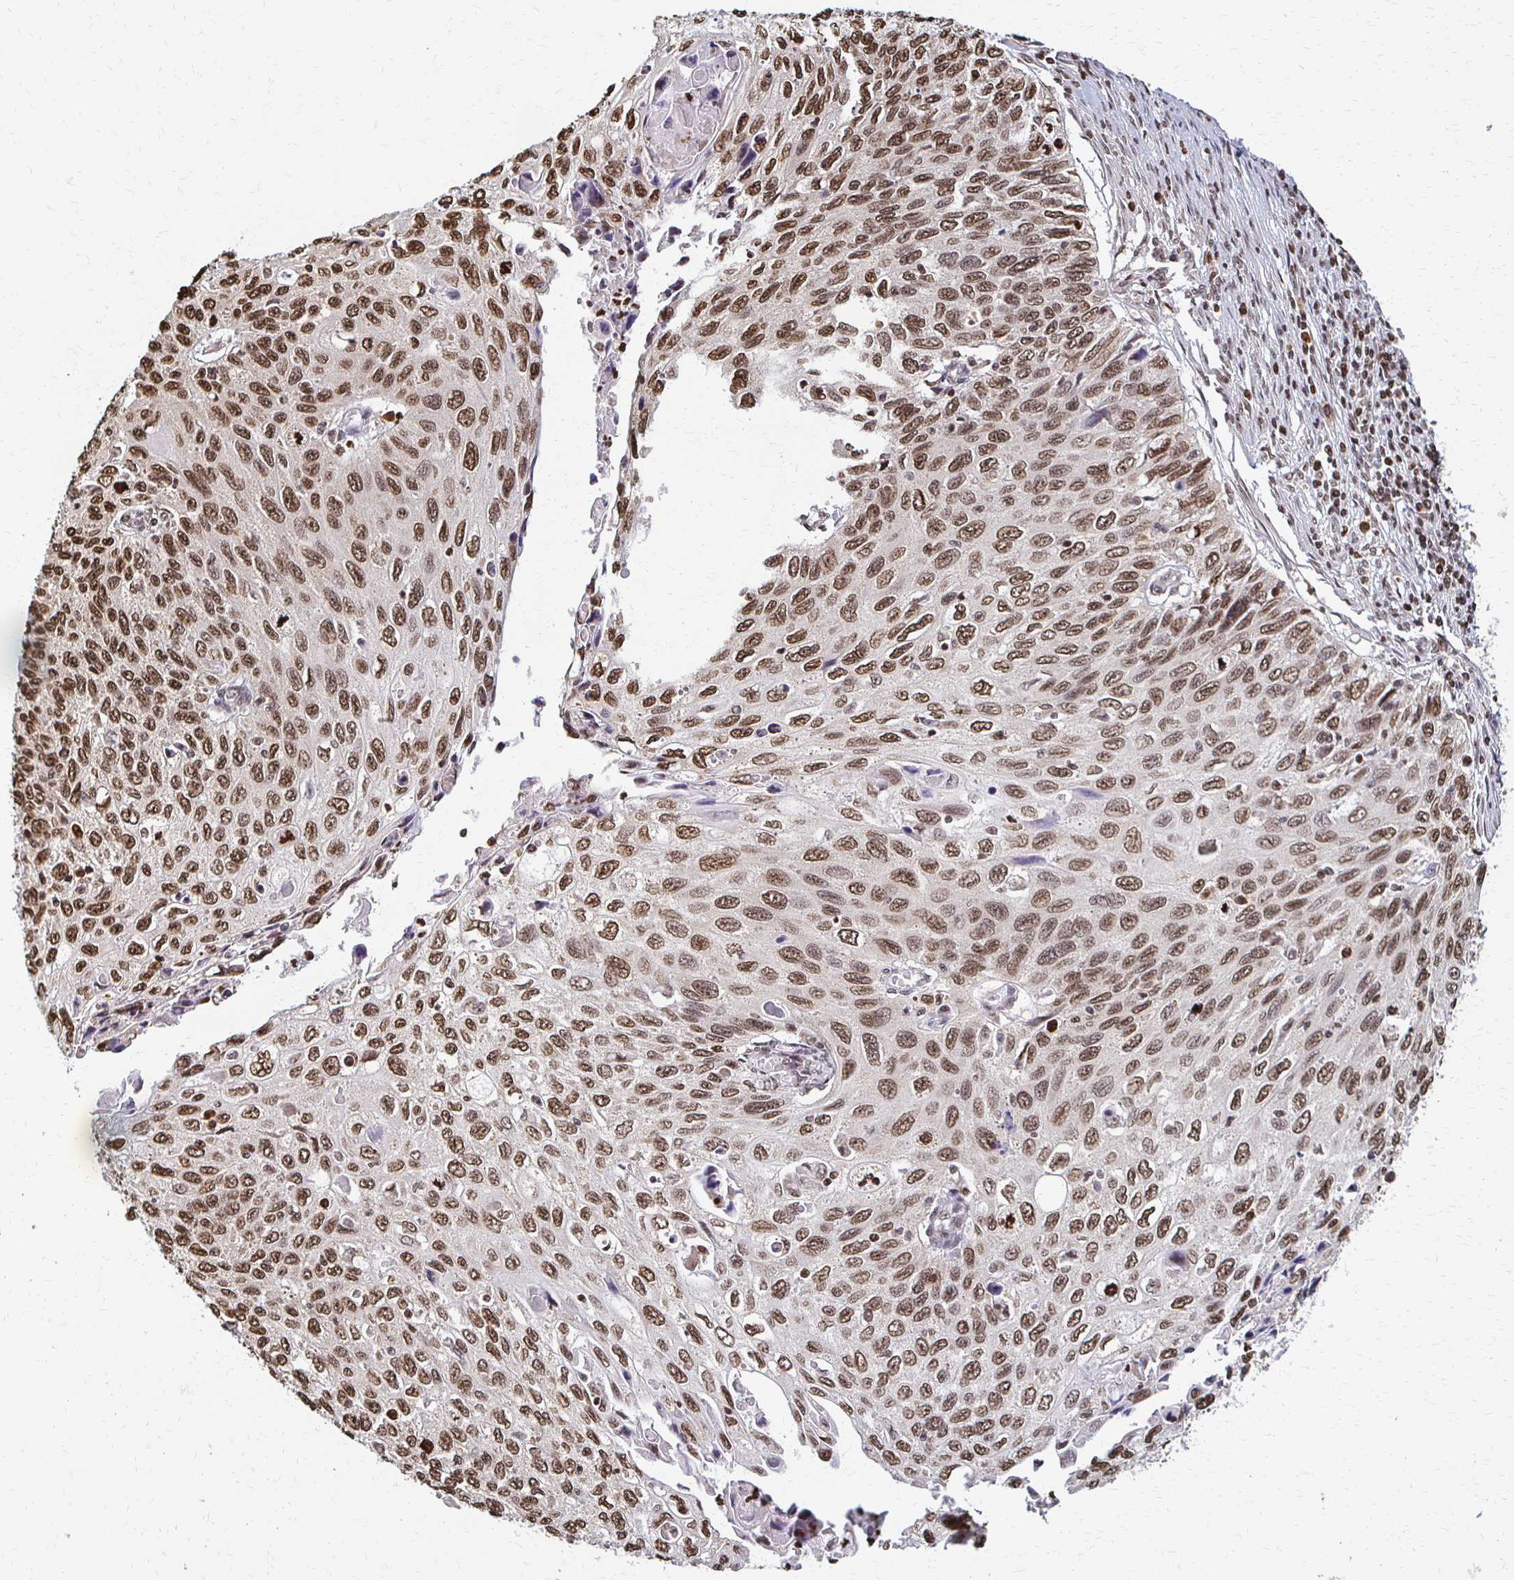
{"staining": {"intensity": "moderate", "quantity": ">75%", "location": "nuclear"}, "tissue": "cervical cancer", "cell_type": "Tumor cells", "image_type": "cancer", "snomed": [{"axis": "morphology", "description": "Squamous cell carcinoma, NOS"}, {"axis": "topography", "description": "Cervix"}], "caption": "An immunohistochemistry (IHC) image of neoplastic tissue is shown. Protein staining in brown highlights moderate nuclear positivity in cervical cancer (squamous cell carcinoma) within tumor cells.", "gene": "HOXA9", "patient": {"sex": "female", "age": 70}}